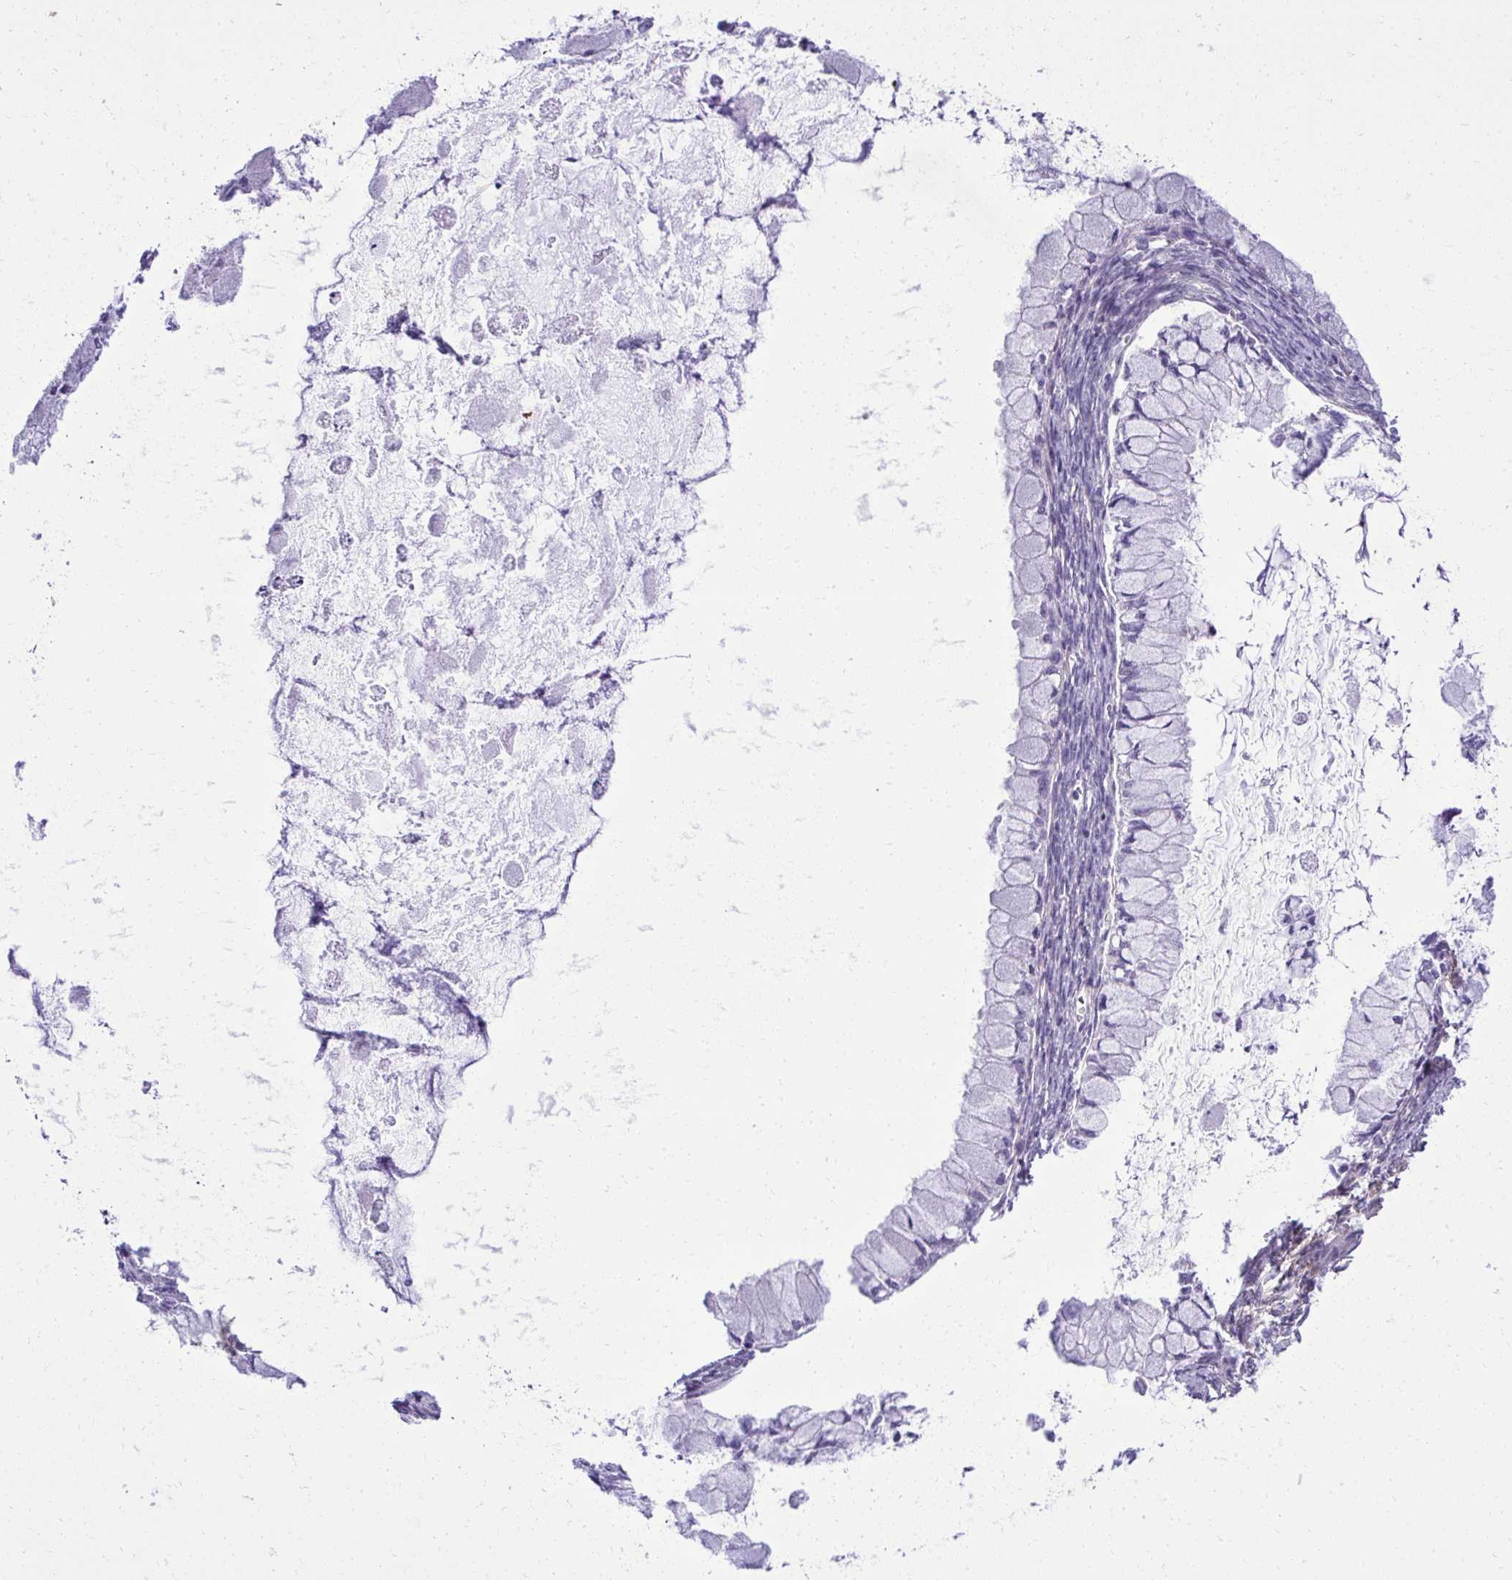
{"staining": {"intensity": "negative", "quantity": "none", "location": "none"}, "tissue": "ovarian cancer", "cell_type": "Tumor cells", "image_type": "cancer", "snomed": [{"axis": "morphology", "description": "Cystadenocarcinoma, mucinous, NOS"}, {"axis": "topography", "description": "Ovary"}], "caption": "DAB immunohistochemical staining of ovarian mucinous cystadenocarcinoma displays no significant positivity in tumor cells. (DAB (3,3'-diaminobenzidine) immunohistochemistry visualized using brightfield microscopy, high magnification).", "gene": "PITPNM3", "patient": {"sex": "female", "age": 34}}